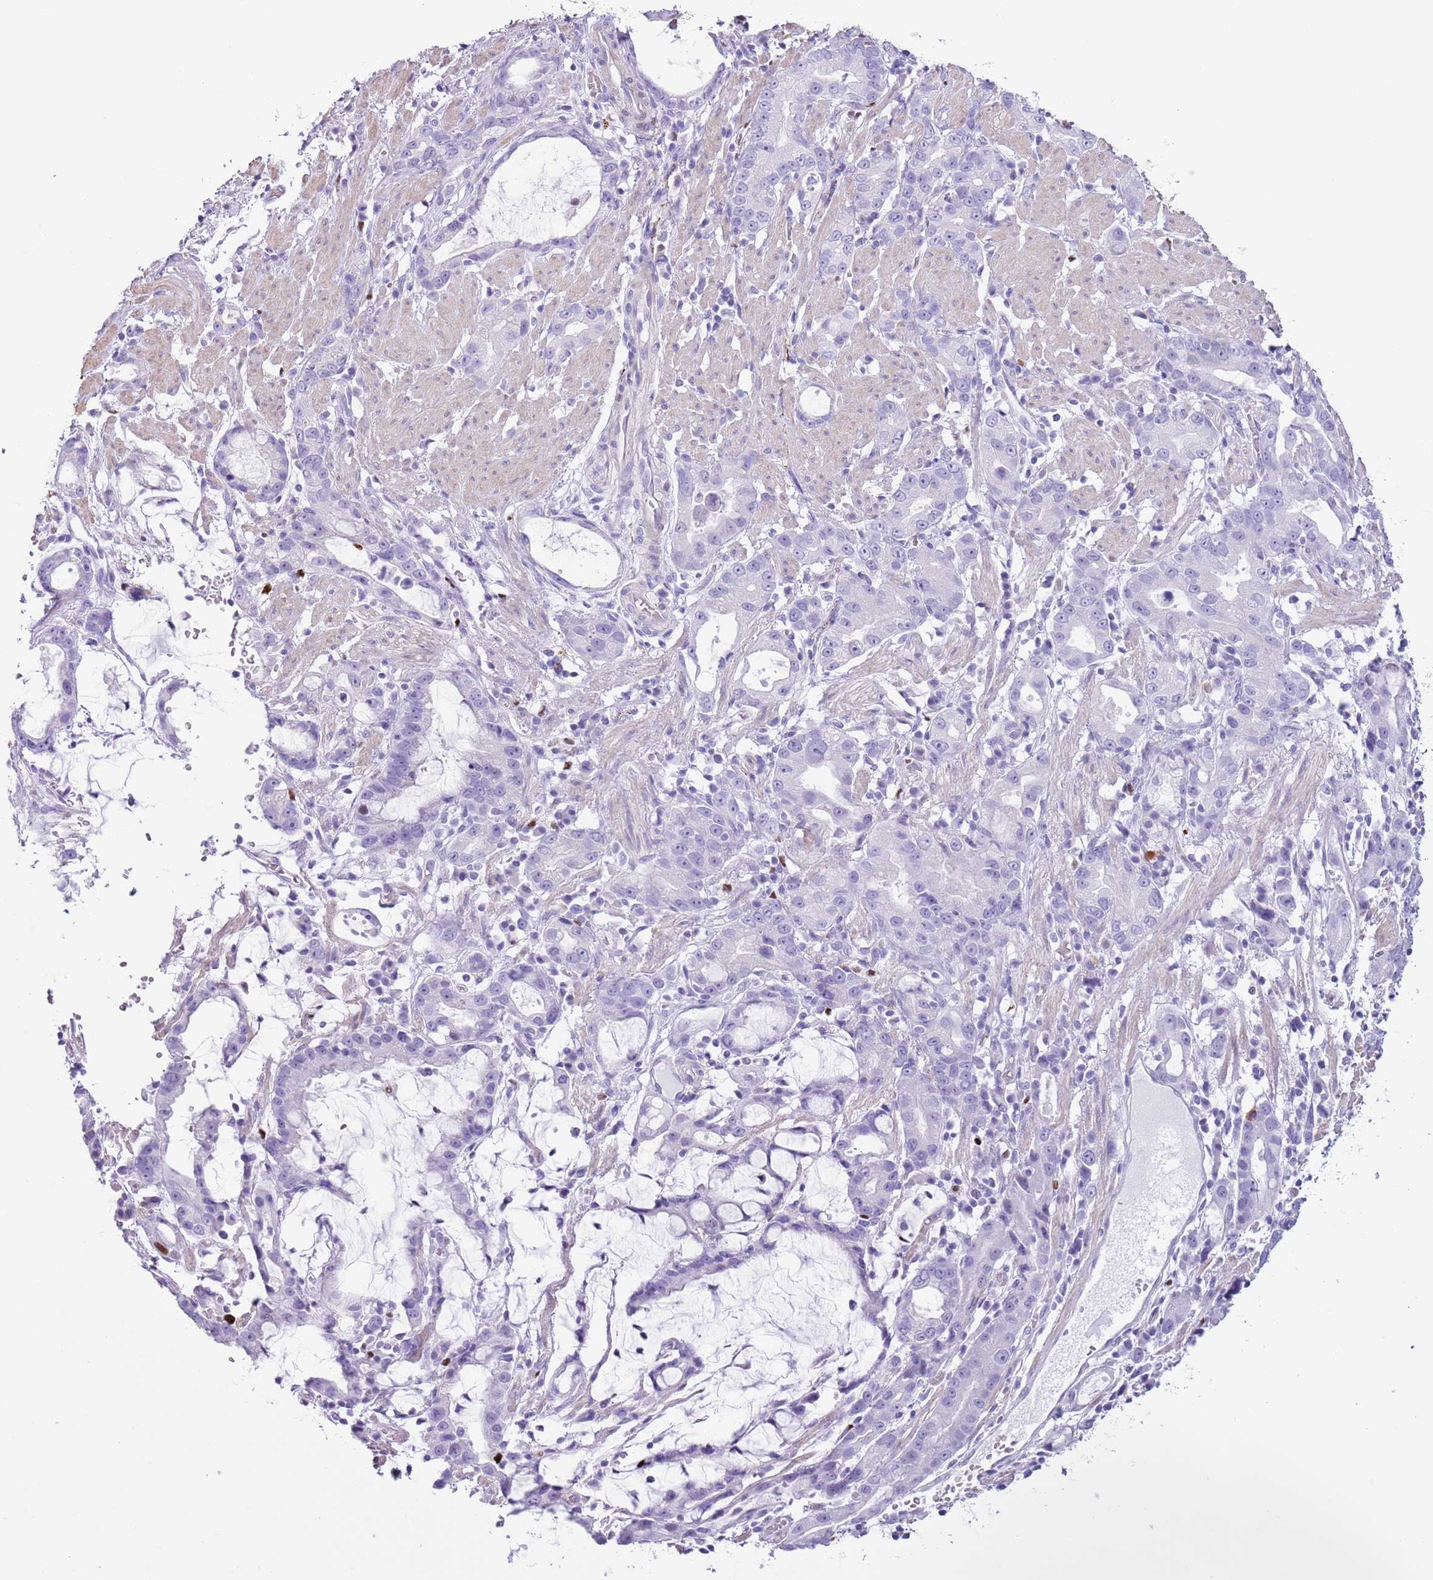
{"staining": {"intensity": "negative", "quantity": "none", "location": "none"}, "tissue": "stomach cancer", "cell_type": "Tumor cells", "image_type": "cancer", "snomed": [{"axis": "morphology", "description": "Adenocarcinoma, NOS"}, {"axis": "topography", "description": "Stomach"}], "caption": "IHC of human stomach cancer (adenocarcinoma) exhibits no staining in tumor cells. (Stains: DAB (3,3'-diaminobenzidine) immunohistochemistry with hematoxylin counter stain, Microscopy: brightfield microscopy at high magnification).", "gene": "SLC7A14", "patient": {"sex": "male", "age": 55}}